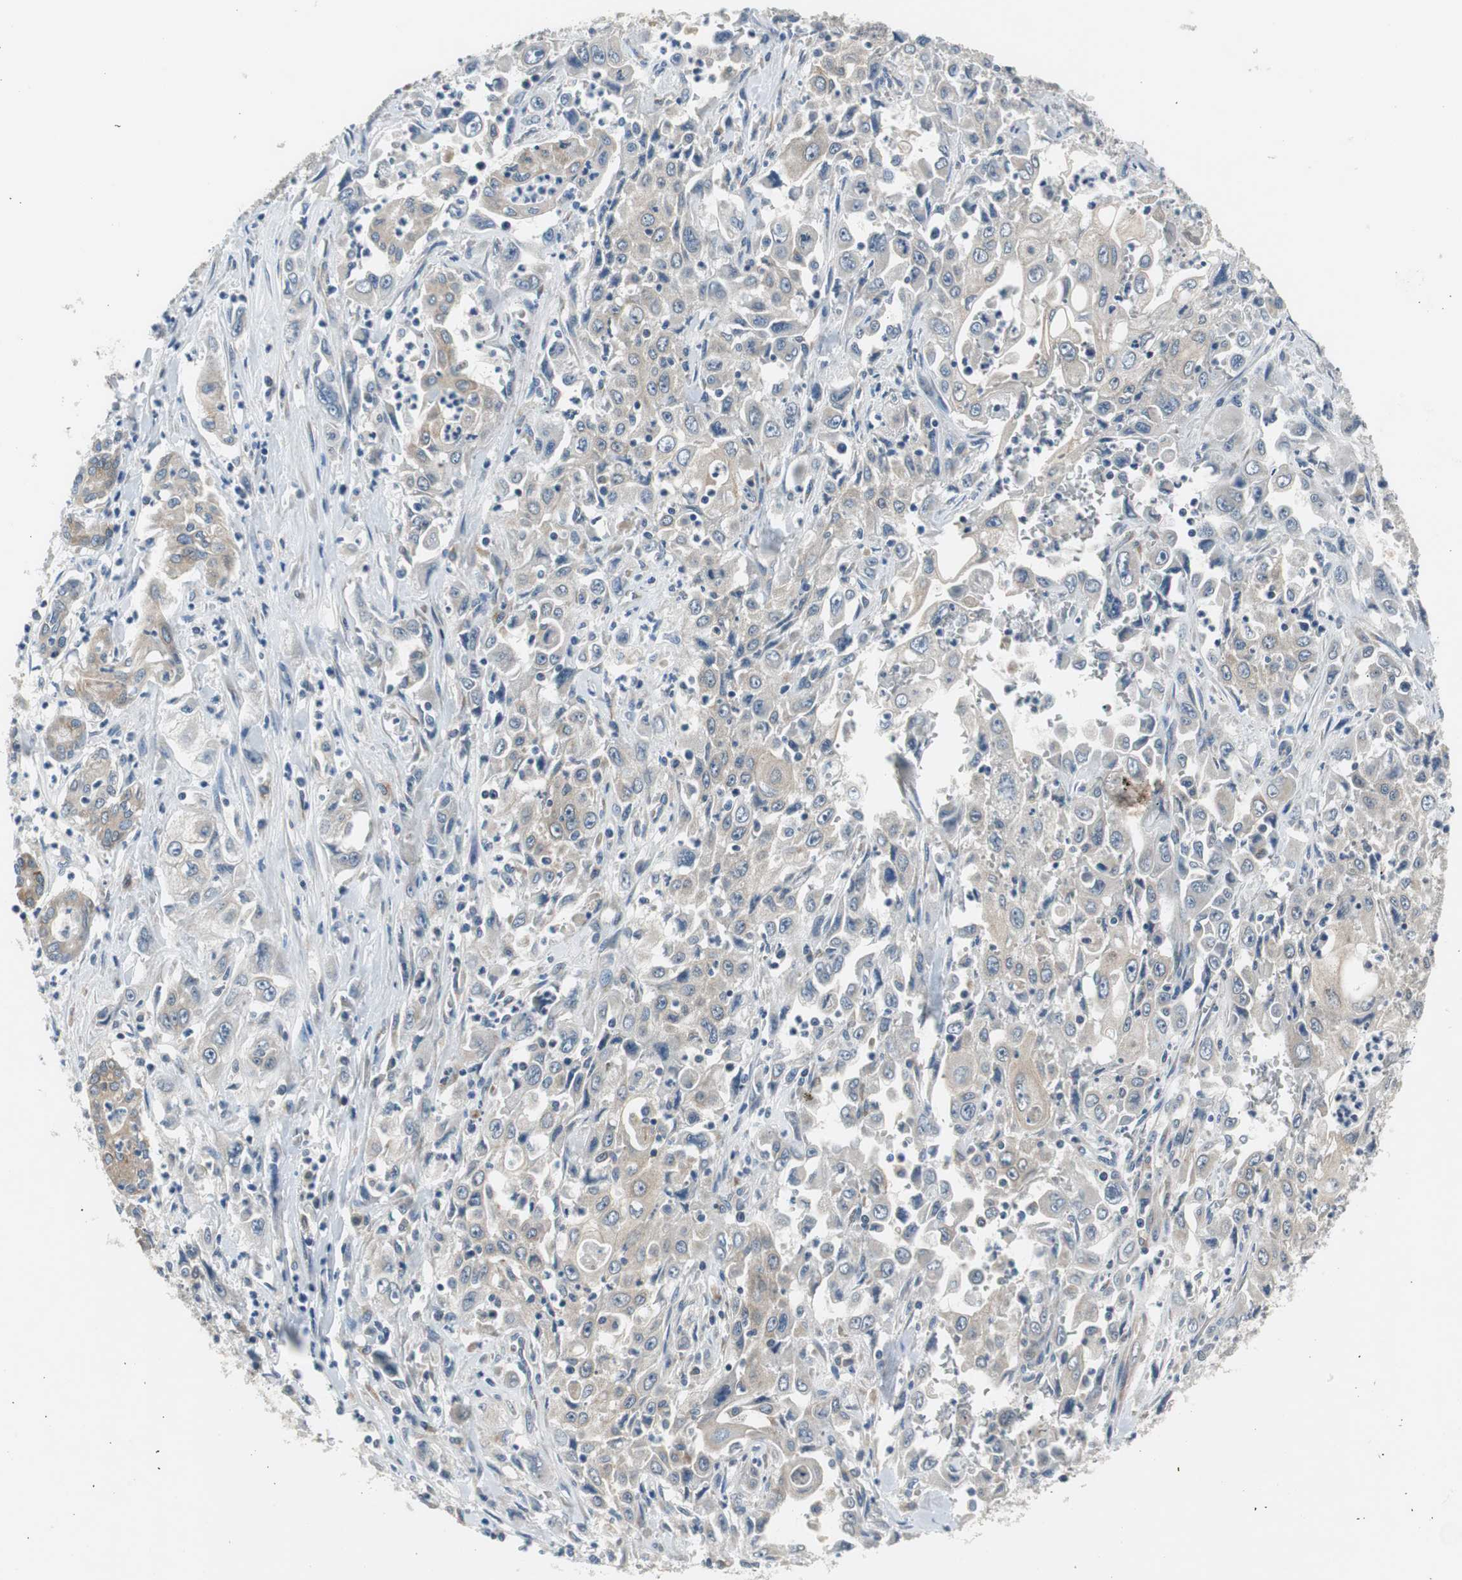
{"staining": {"intensity": "weak", "quantity": ">75%", "location": "cytoplasmic/membranous"}, "tissue": "pancreatic cancer", "cell_type": "Tumor cells", "image_type": "cancer", "snomed": [{"axis": "morphology", "description": "Adenocarcinoma, NOS"}, {"axis": "topography", "description": "Pancreas"}], "caption": "Immunohistochemical staining of human pancreatic cancer demonstrates weak cytoplasmic/membranous protein positivity in approximately >75% of tumor cells. Ihc stains the protein of interest in brown and the nuclei are stained blue.", "gene": "PLAA", "patient": {"sex": "male", "age": 70}}